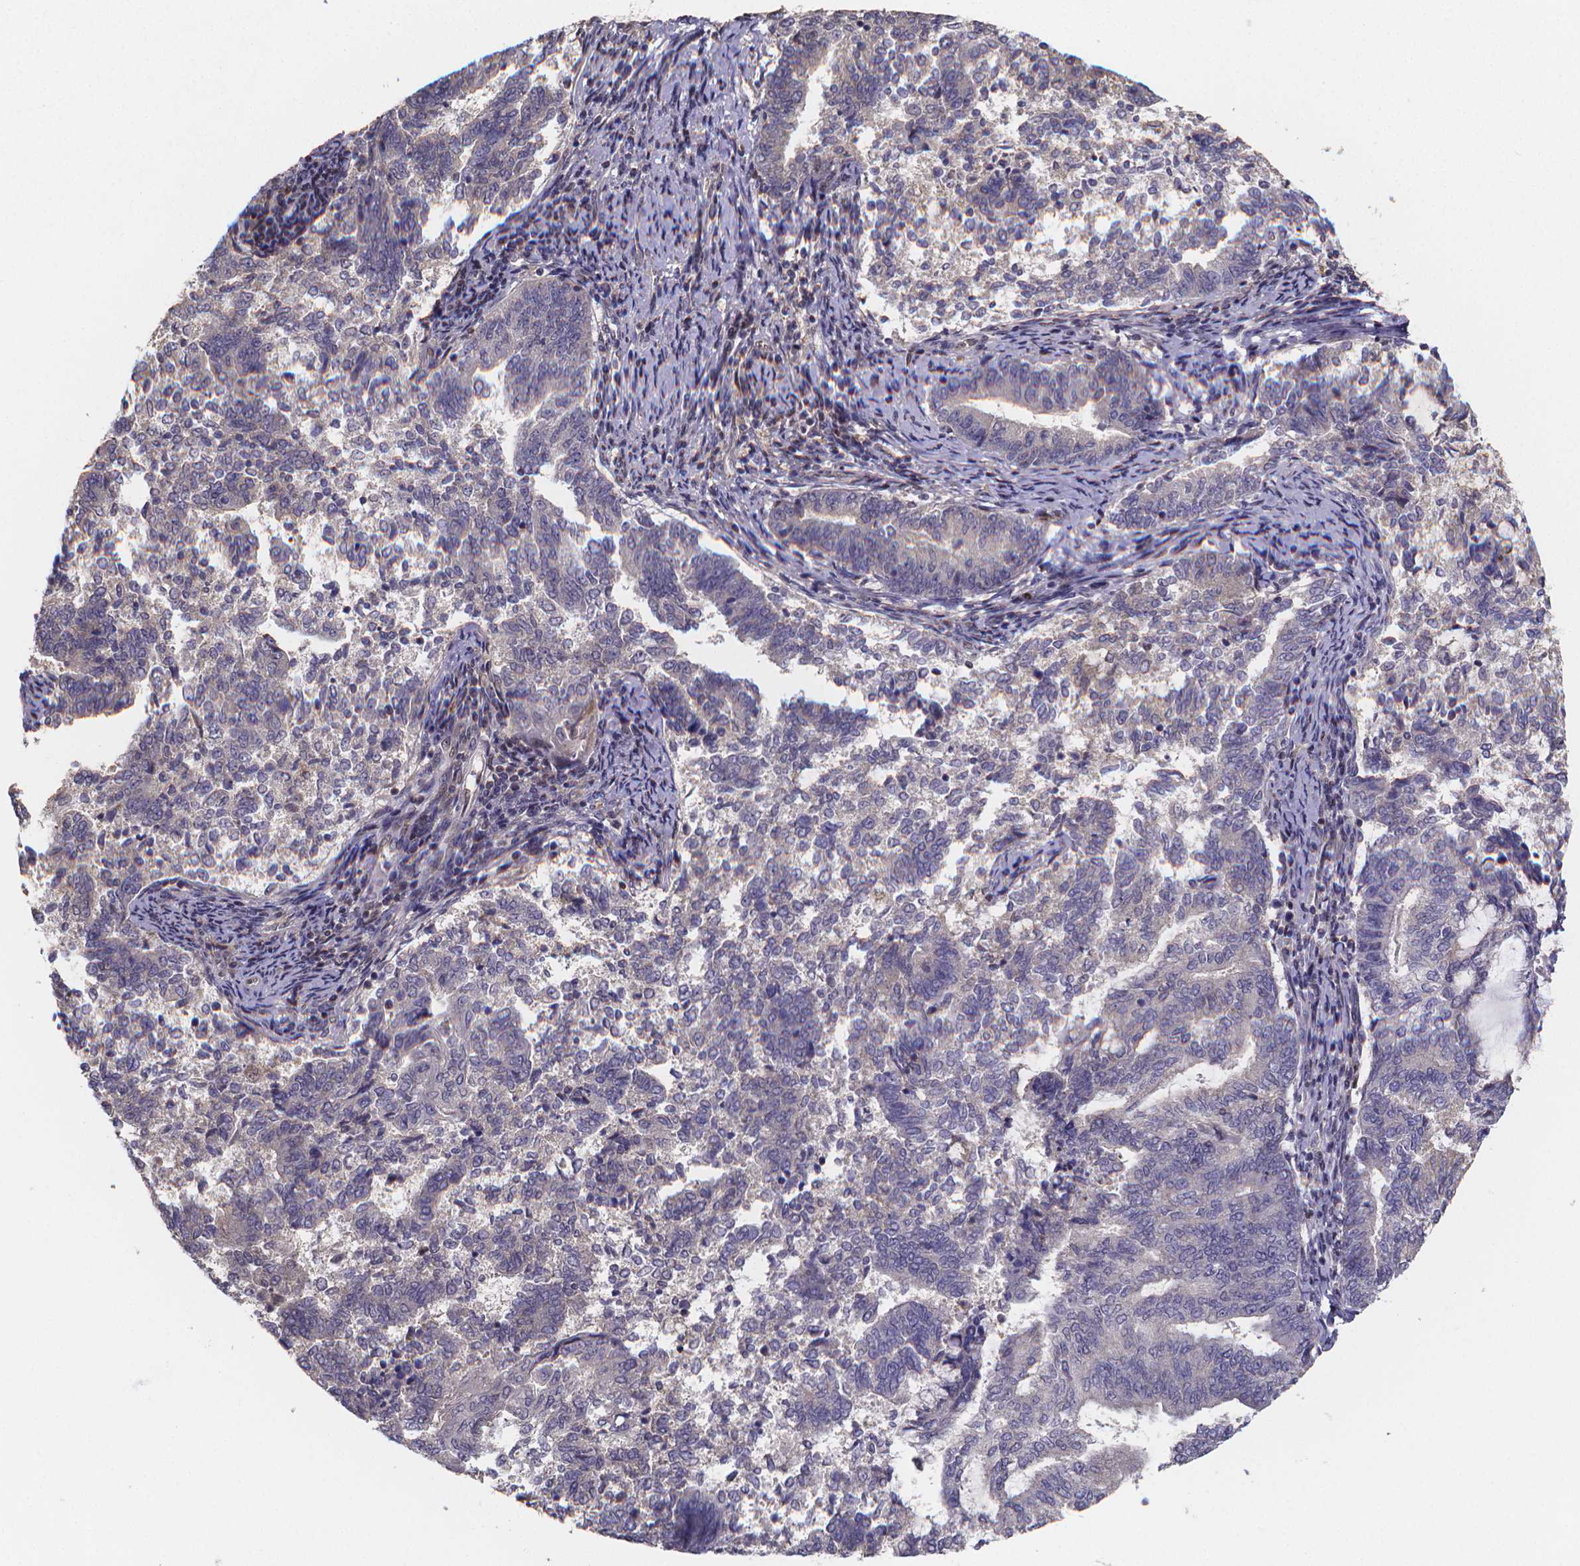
{"staining": {"intensity": "negative", "quantity": "none", "location": "none"}, "tissue": "endometrial cancer", "cell_type": "Tumor cells", "image_type": "cancer", "snomed": [{"axis": "morphology", "description": "Adenocarcinoma, NOS"}, {"axis": "topography", "description": "Endometrium"}], "caption": "There is no significant expression in tumor cells of endometrial cancer. Brightfield microscopy of IHC stained with DAB (brown) and hematoxylin (blue), captured at high magnification.", "gene": "PAH", "patient": {"sex": "female", "age": 65}}